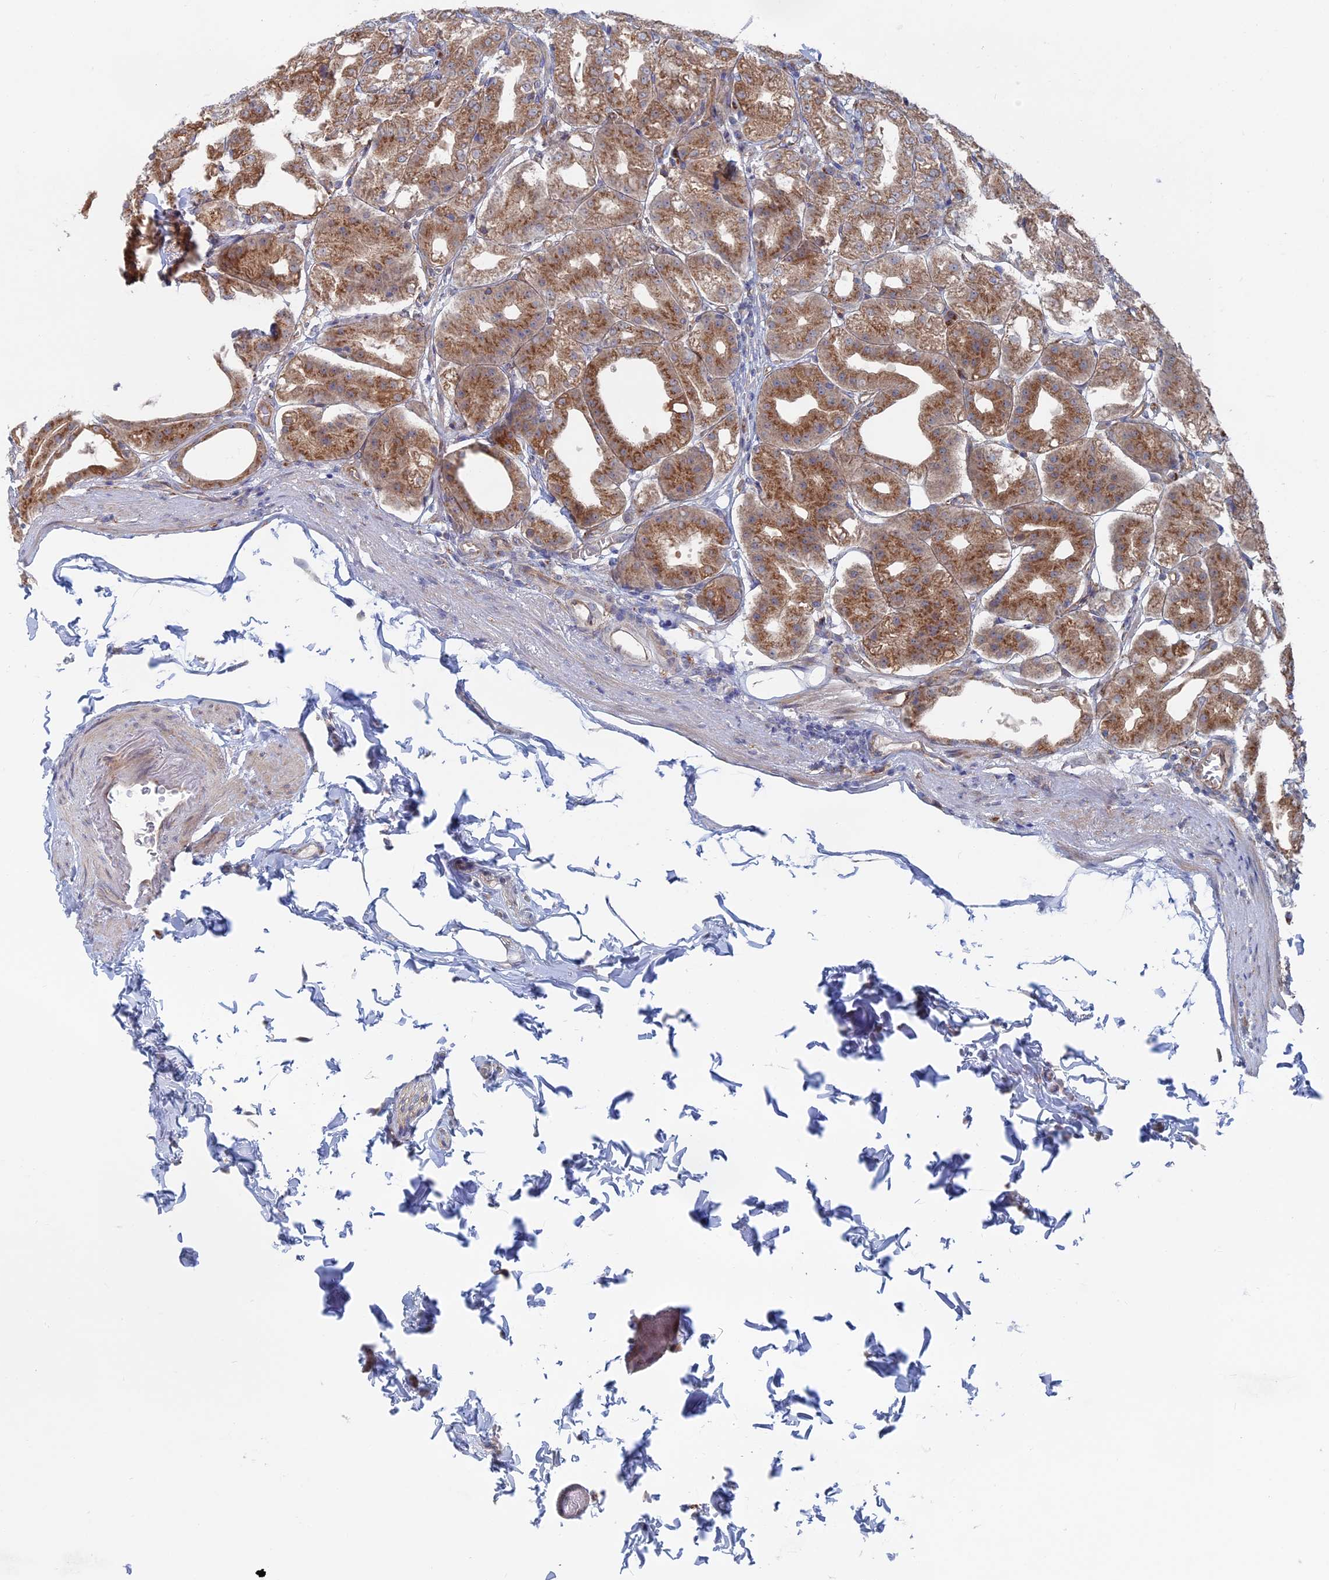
{"staining": {"intensity": "moderate", "quantity": ">75%", "location": "cytoplasmic/membranous"}, "tissue": "stomach", "cell_type": "Glandular cells", "image_type": "normal", "snomed": [{"axis": "morphology", "description": "Normal tissue, NOS"}, {"axis": "topography", "description": "Stomach, lower"}], "caption": "Brown immunohistochemical staining in normal stomach reveals moderate cytoplasmic/membranous positivity in about >75% of glandular cells.", "gene": "TBC1D30", "patient": {"sex": "male", "age": 71}}